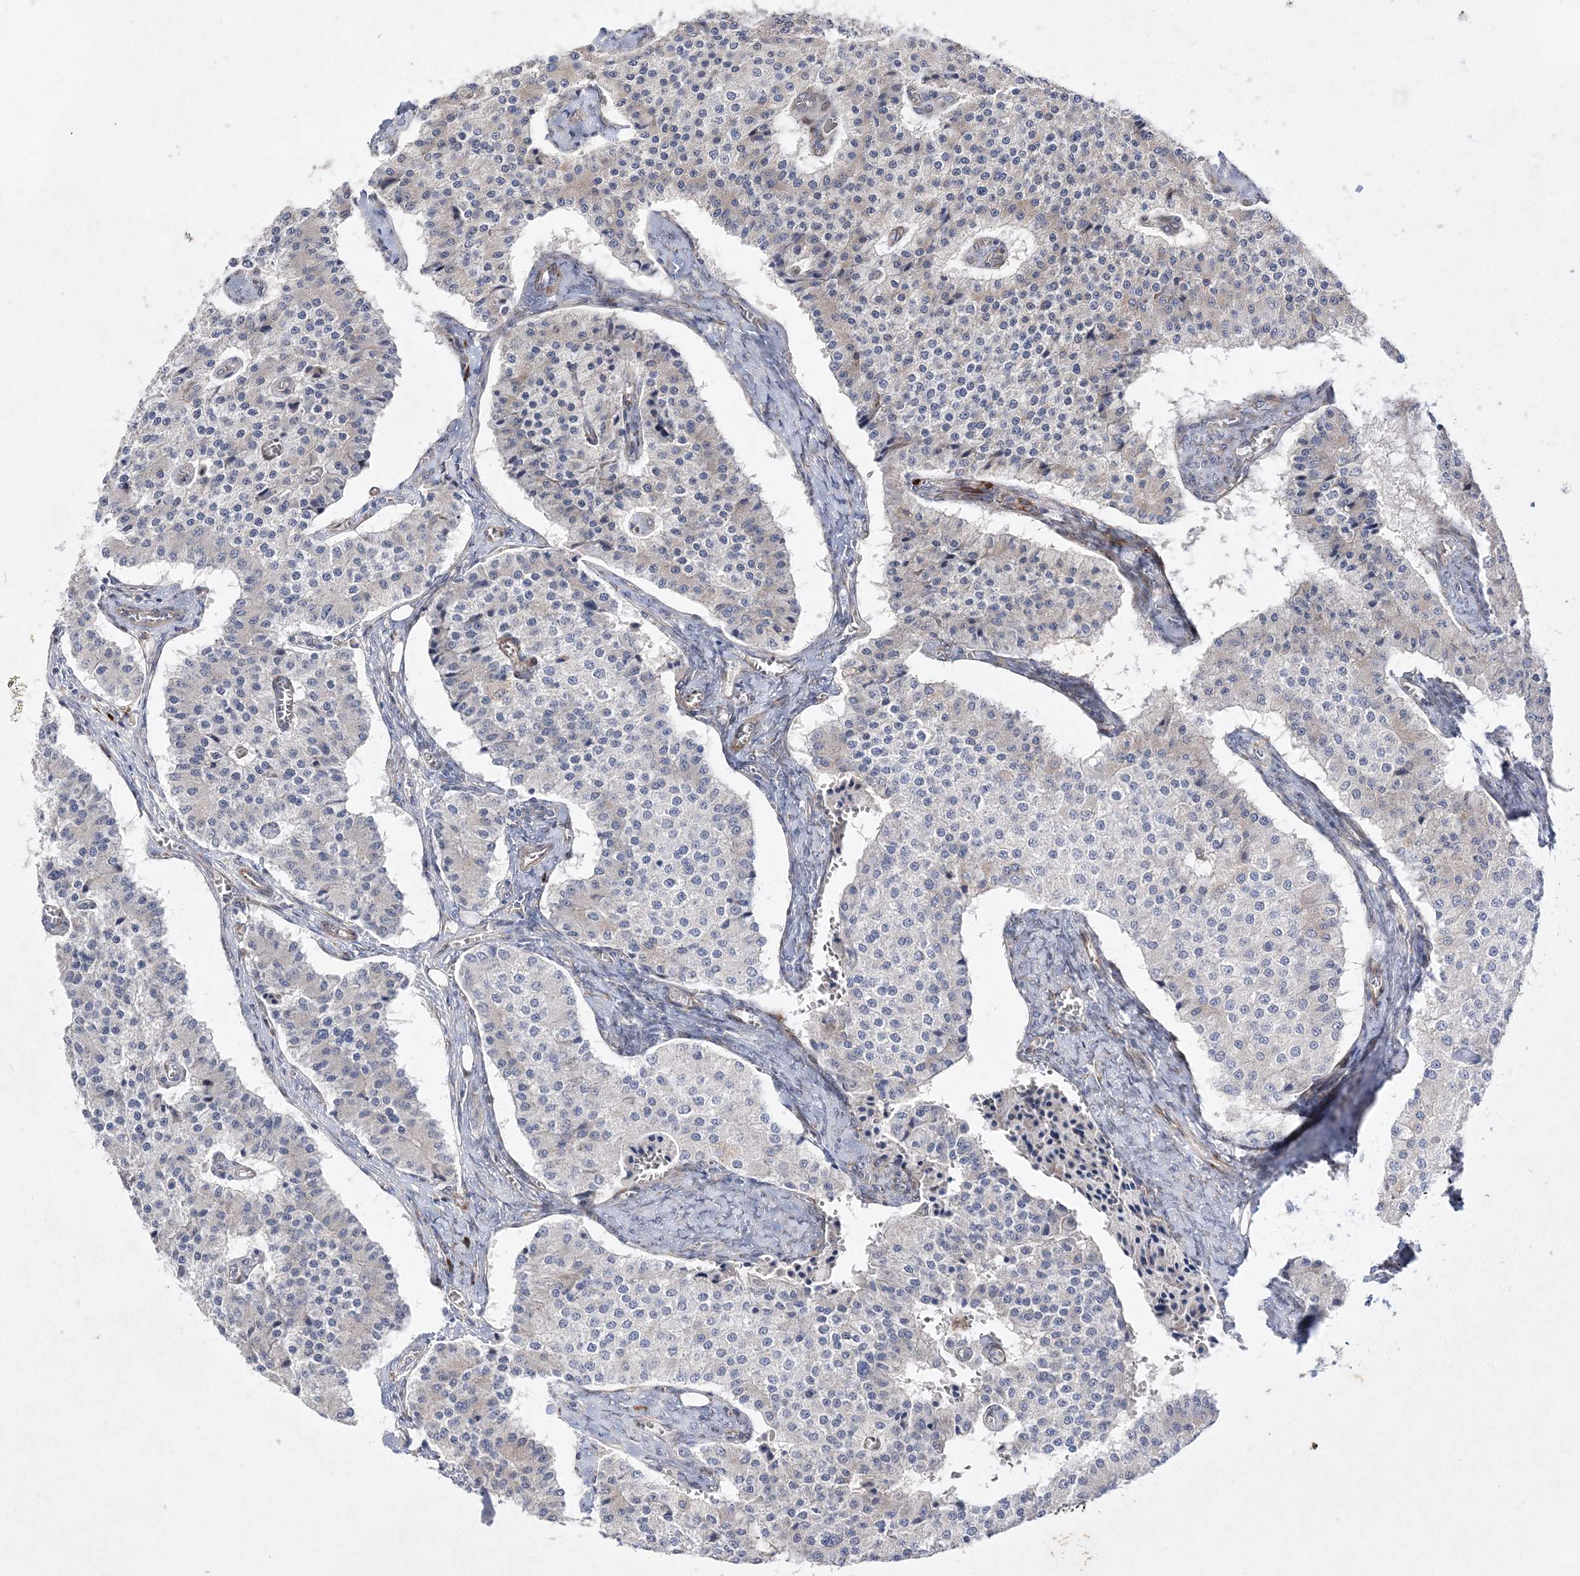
{"staining": {"intensity": "negative", "quantity": "none", "location": "none"}, "tissue": "carcinoid", "cell_type": "Tumor cells", "image_type": "cancer", "snomed": [{"axis": "morphology", "description": "Carcinoid, malignant, NOS"}, {"axis": "topography", "description": "Colon"}], "caption": "This is a histopathology image of immunohistochemistry staining of carcinoid, which shows no staining in tumor cells.", "gene": "TMEM132B", "patient": {"sex": "female", "age": 52}}